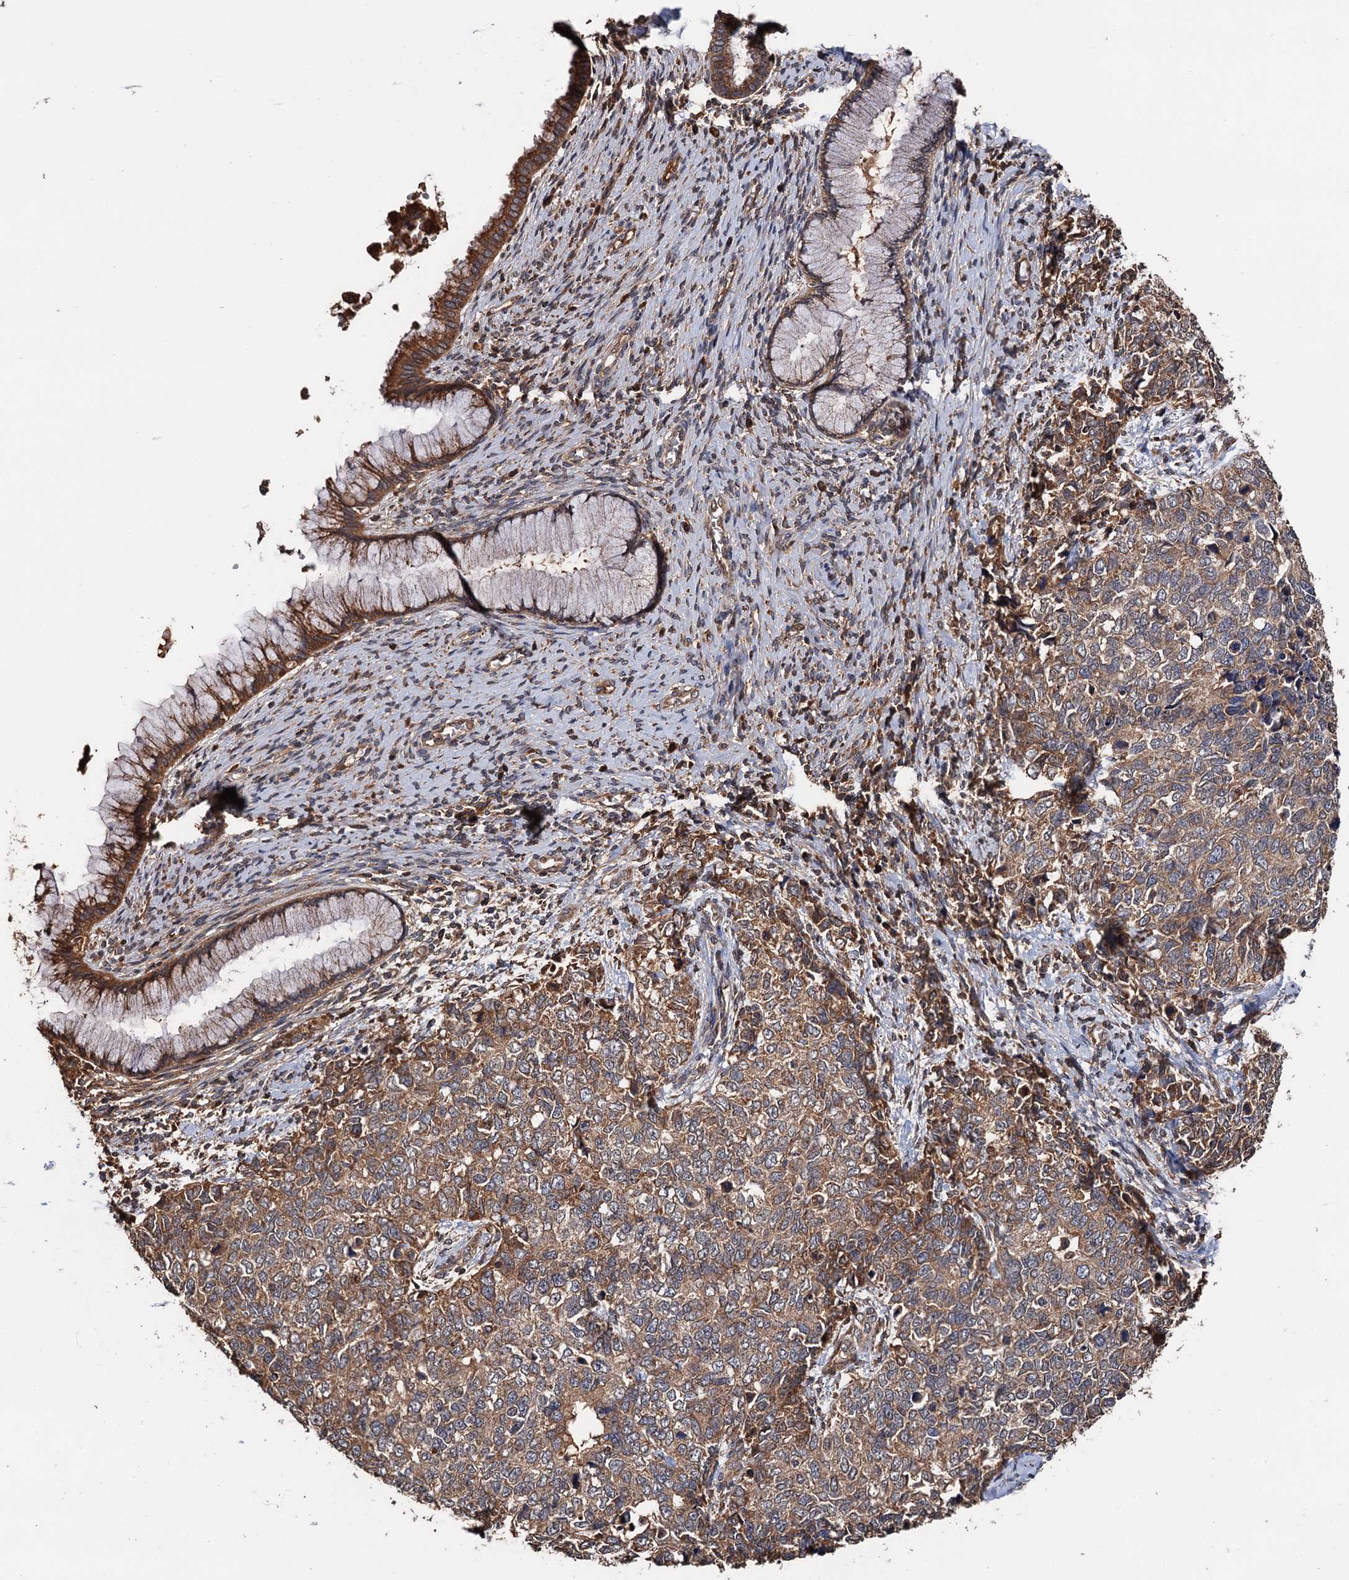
{"staining": {"intensity": "moderate", "quantity": ">75%", "location": "cytoplasmic/membranous"}, "tissue": "cervical cancer", "cell_type": "Tumor cells", "image_type": "cancer", "snomed": [{"axis": "morphology", "description": "Squamous cell carcinoma, NOS"}, {"axis": "topography", "description": "Cervix"}], "caption": "This micrograph exhibits cervical cancer stained with IHC to label a protein in brown. The cytoplasmic/membranous of tumor cells show moderate positivity for the protein. Nuclei are counter-stained blue.", "gene": "RGS11", "patient": {"sex": "female", "age": 63}}